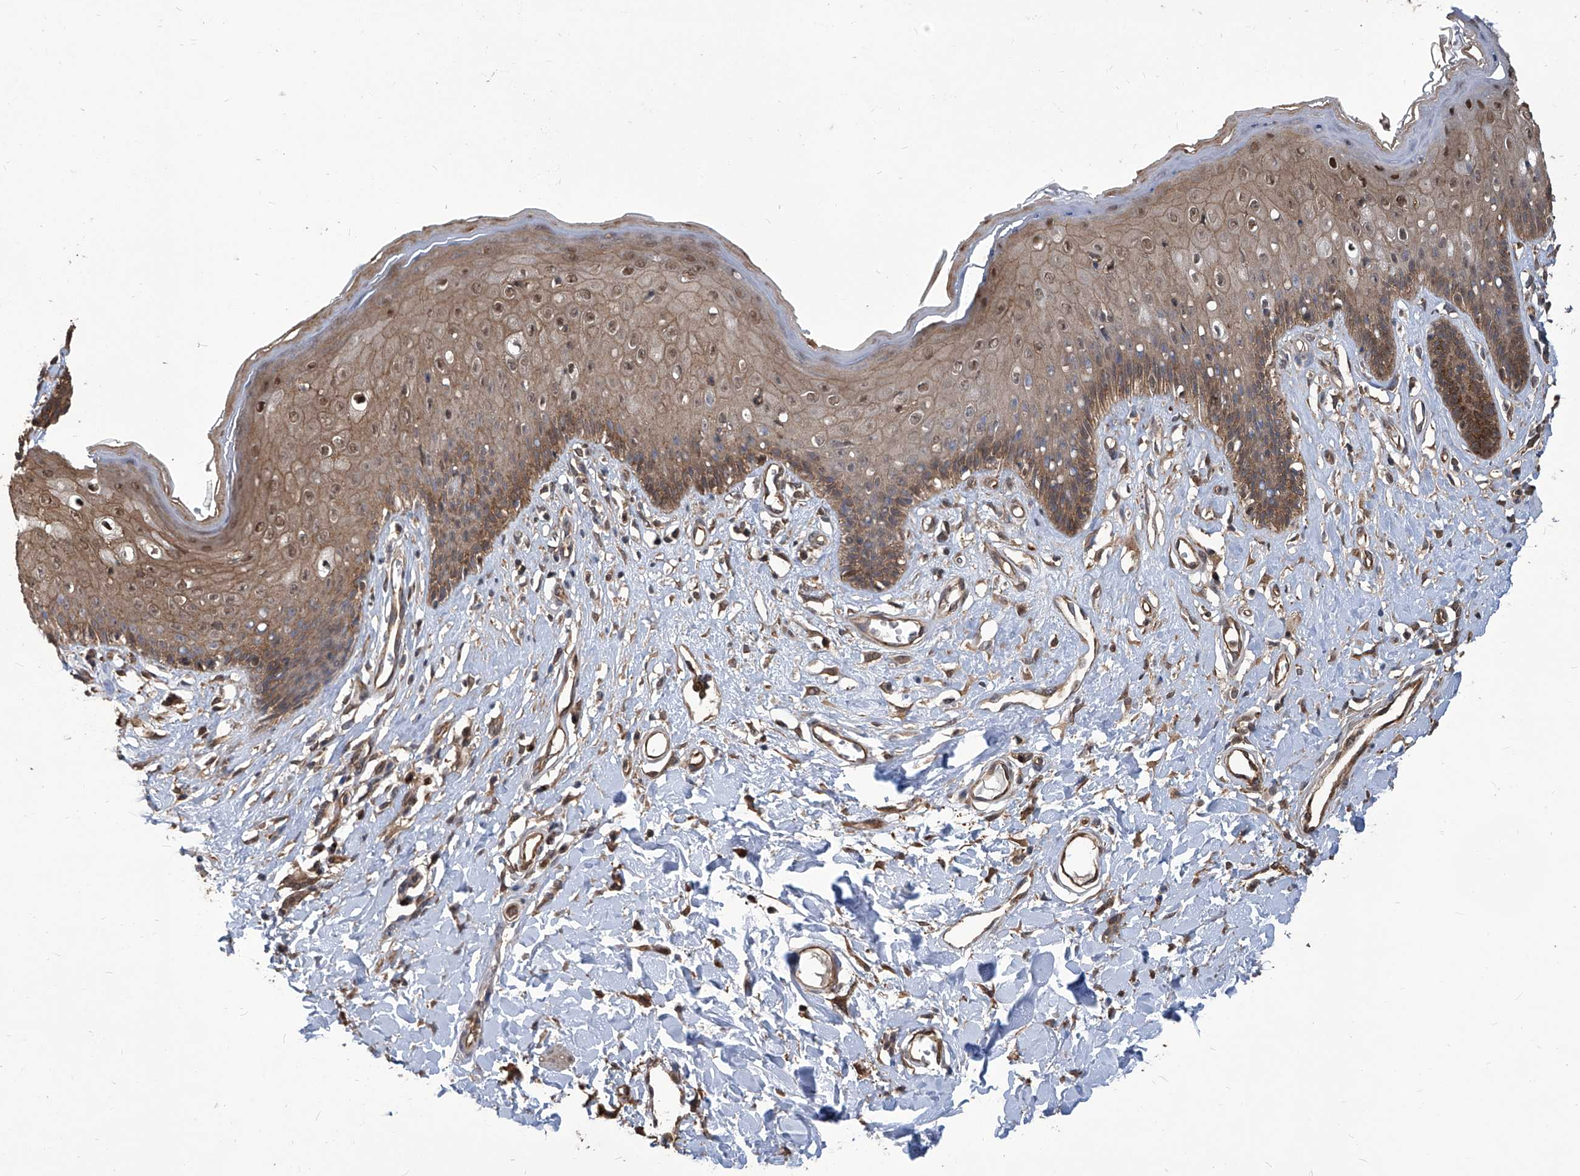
{"staining": {"intensity": "moderate", "quantity": ">75%", "location": "cytoplasmic/membranous,nuclear"}, "tissue": "skin", "cell_type": "Epidermal cells", "image_type": "normal", "snomed": [{"axis": "morphology", "description": "Normal tissue, NOS"}, {"axis": "morphology", "description": "Squamous cell carcinoma, NOS"}, {"axis": "topography", "description": "Vulva"}], "caption": "This is a micrograph of immunohistochemistry (IHC) staining of benign skin, which shows moderate staining in the cytoplasmic/membranous,nuclear of epidermal cells.", "gene": "PSMB1", "patient": {"sex": "female", "age": 85}}